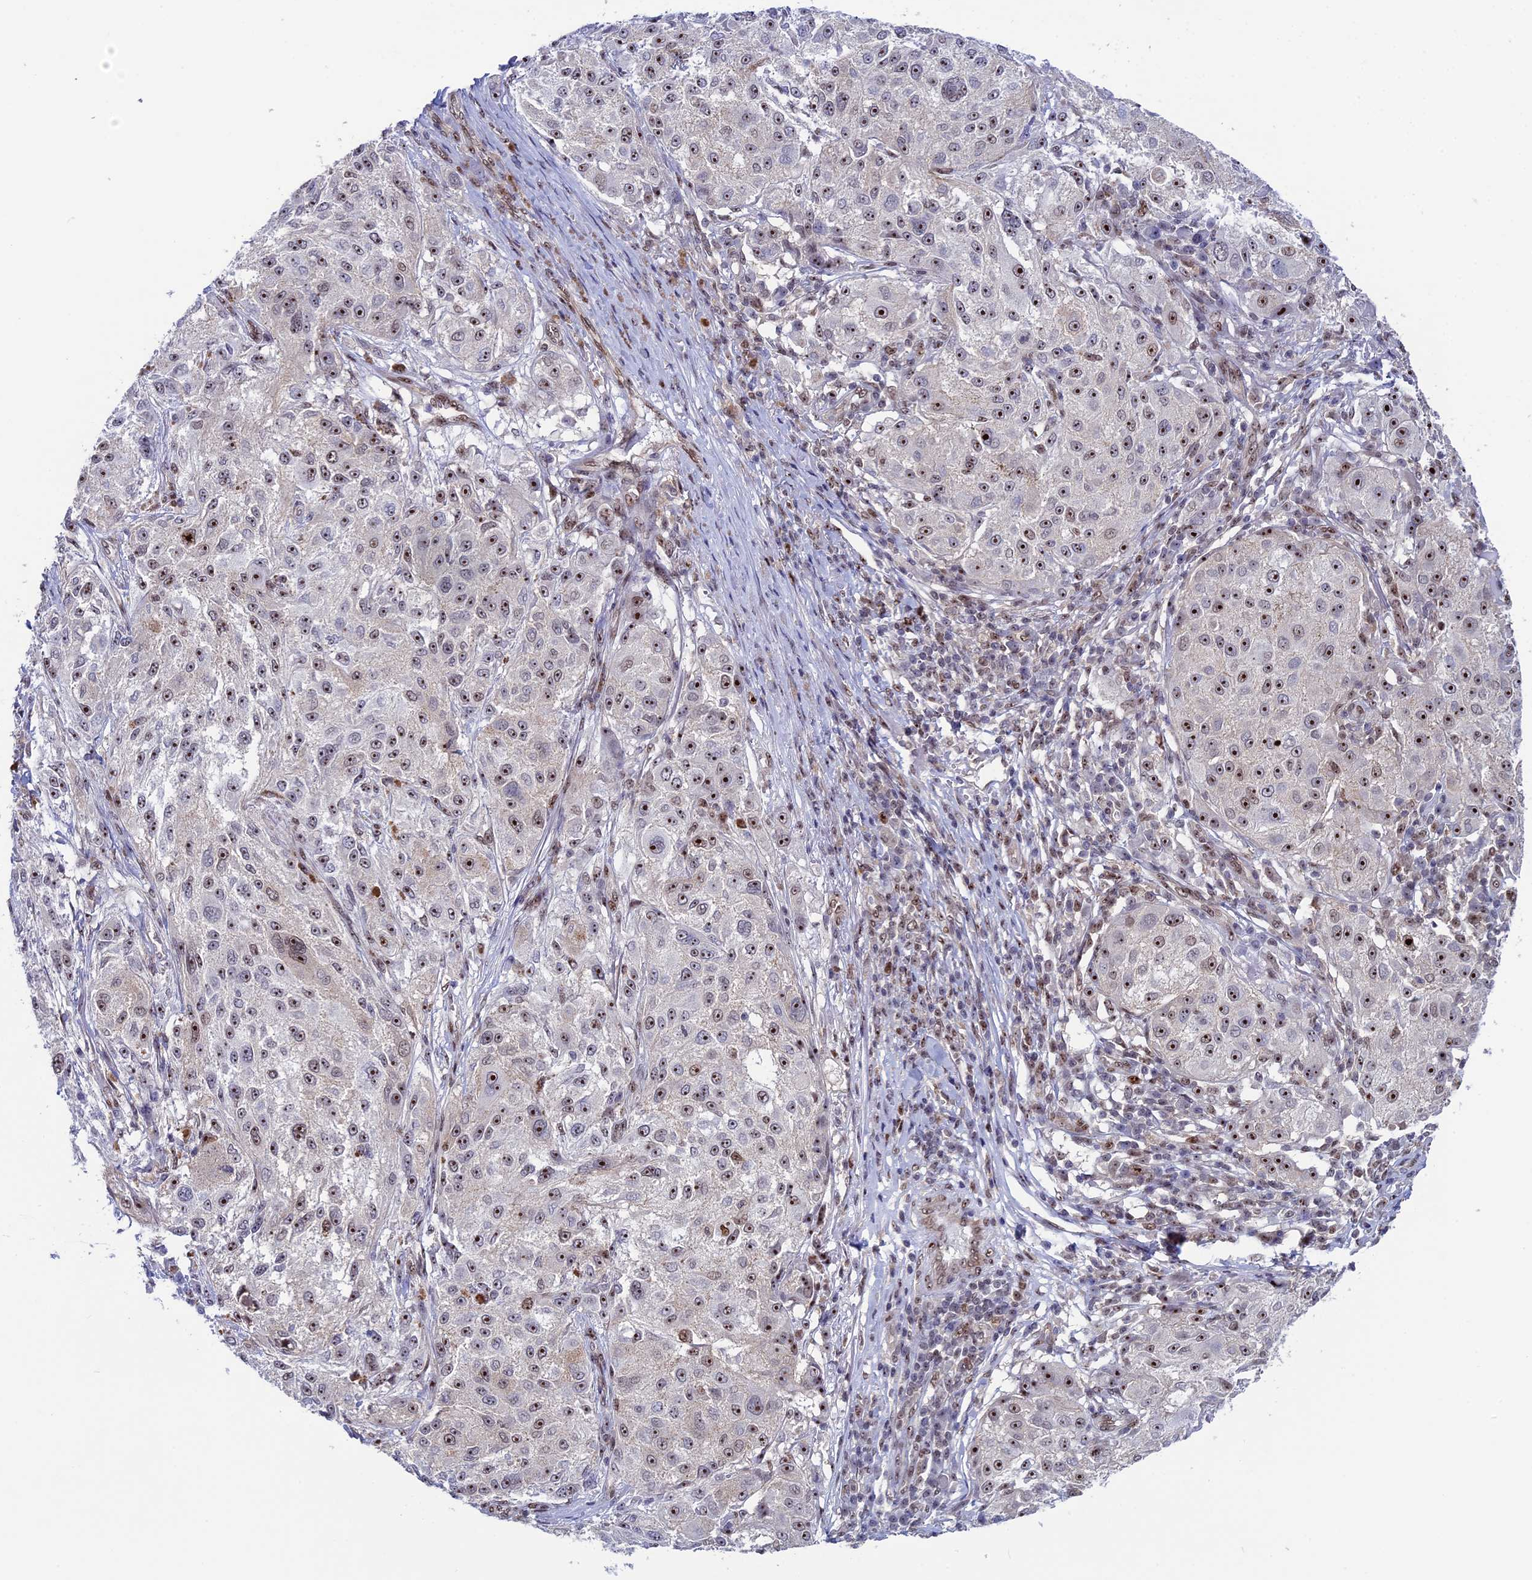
{"staining": {"intensity": "moderate", "quantity": ">75%", "location": "nuclear"}, "tissue": "melanoma", "cell_type": "Tumor cells", "image_type": "cancer", "snomed": [{"axis": "morphology", "description": "Necrosis, NOS"}, {"axis": "morphology", "description": "Malignant melanoma, NOS"}, {"axis": "topography", "description": "Skin"}], "caption": "Tumor cells exhibit moderate nuclear positivity in about >75% of cells in melanoma.", "gene": "CCDC86", "patient": {"sex": "female", "age": 87}}